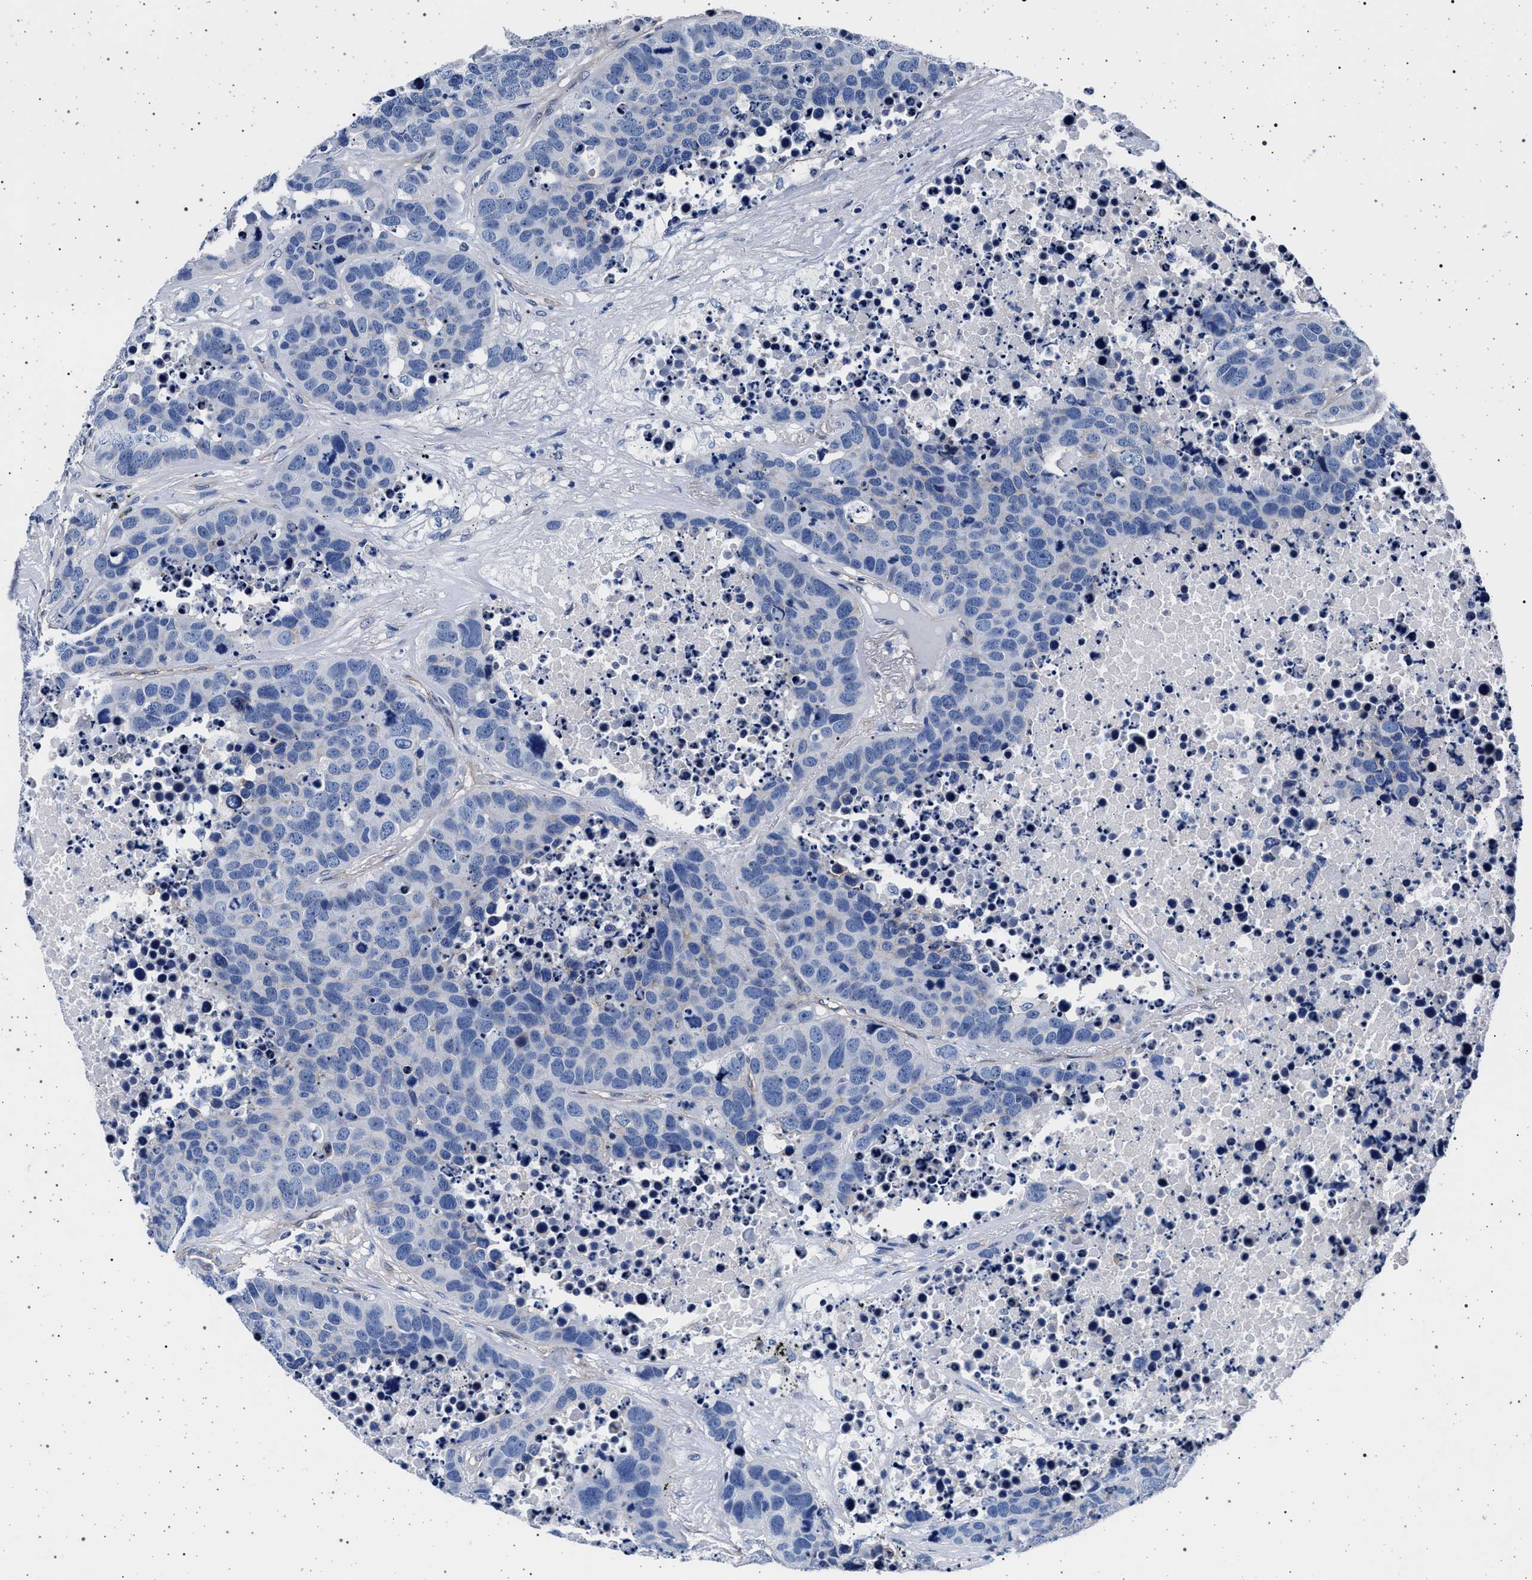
{"staining": {"intensity": "negative", "quantity": "none", "location": "none"}, "tissue": "carcinoid", "cell_type": "Tumor cells", "image_type": "cancer", "snomed": [{"axis": "morphology", "description": "Carcinoid, malignant, NOS"}, {"axis": "topography", "description": "Lung"}], "caption": "High magnification brightfield microscopy of carcinoid stained with DAB (3,3'-diaminobenzidine) (brown) and counterstained with hematoxylin (blue): tumor cells show no significant expression. Brightfield microscopy of immunohistochemistry (IHC) stained with DAB (brown) and hematoxylin (blue), captured at high magnification.", "gene": "SLC9A1", "patient": {"sex": "male", "age": 60}}